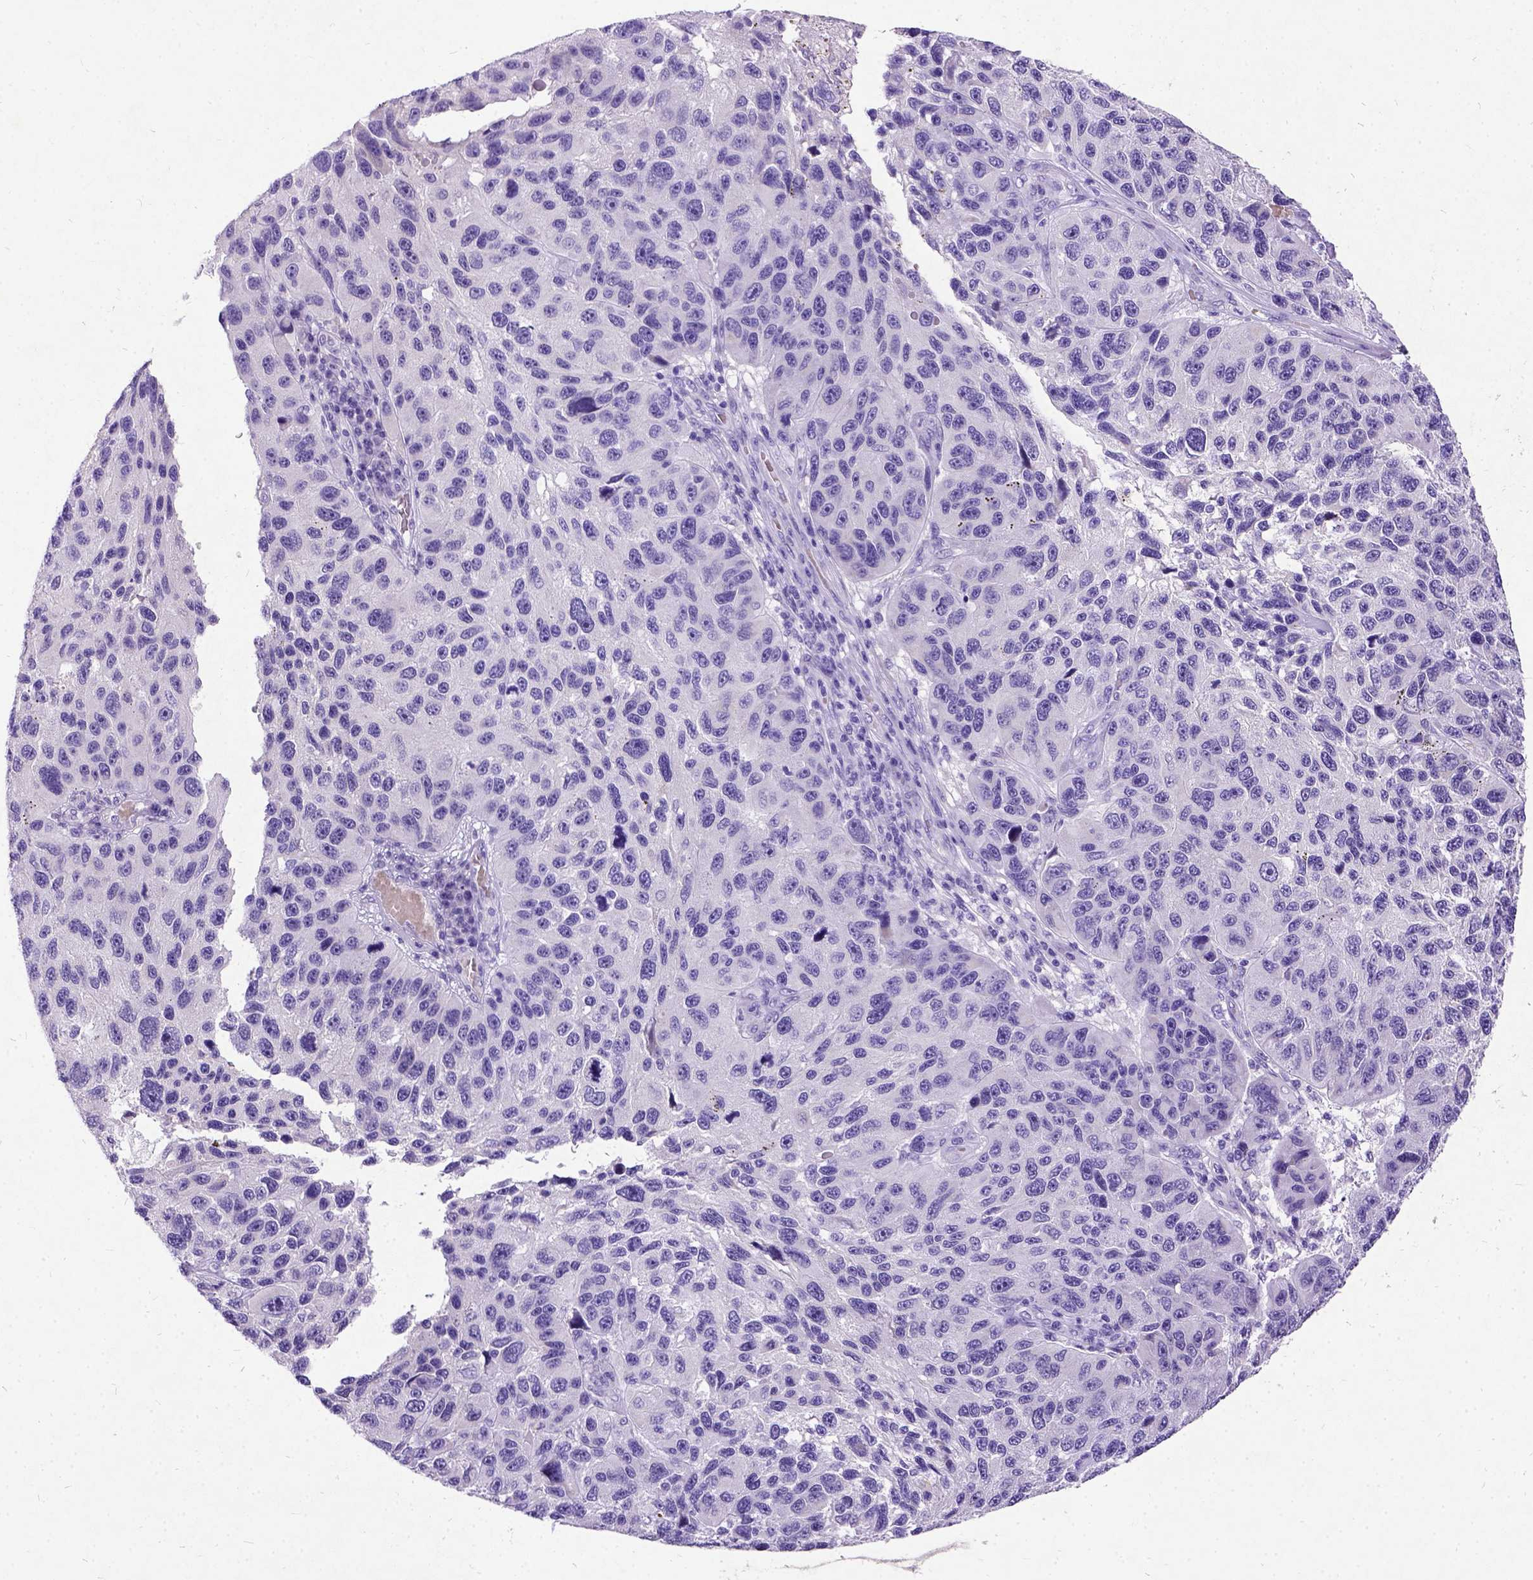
{"staining": {"intensity": "negative", "quantity": "none", "location": "none"}, "tissue": "melanoma", "cell_type": "Tumor cells", "image_type": "cancer", "snomed": [{"axis": "morphology", "description": "Malignant melanoma, NOS"}, {"axis": "topography", "description": "Skin"}], "caption": "This is an IHC image of human melanoma. There is no staining in tumor cells.", "gene": "NEUROD4", "patient": {"sex": "male", "age": 53}}